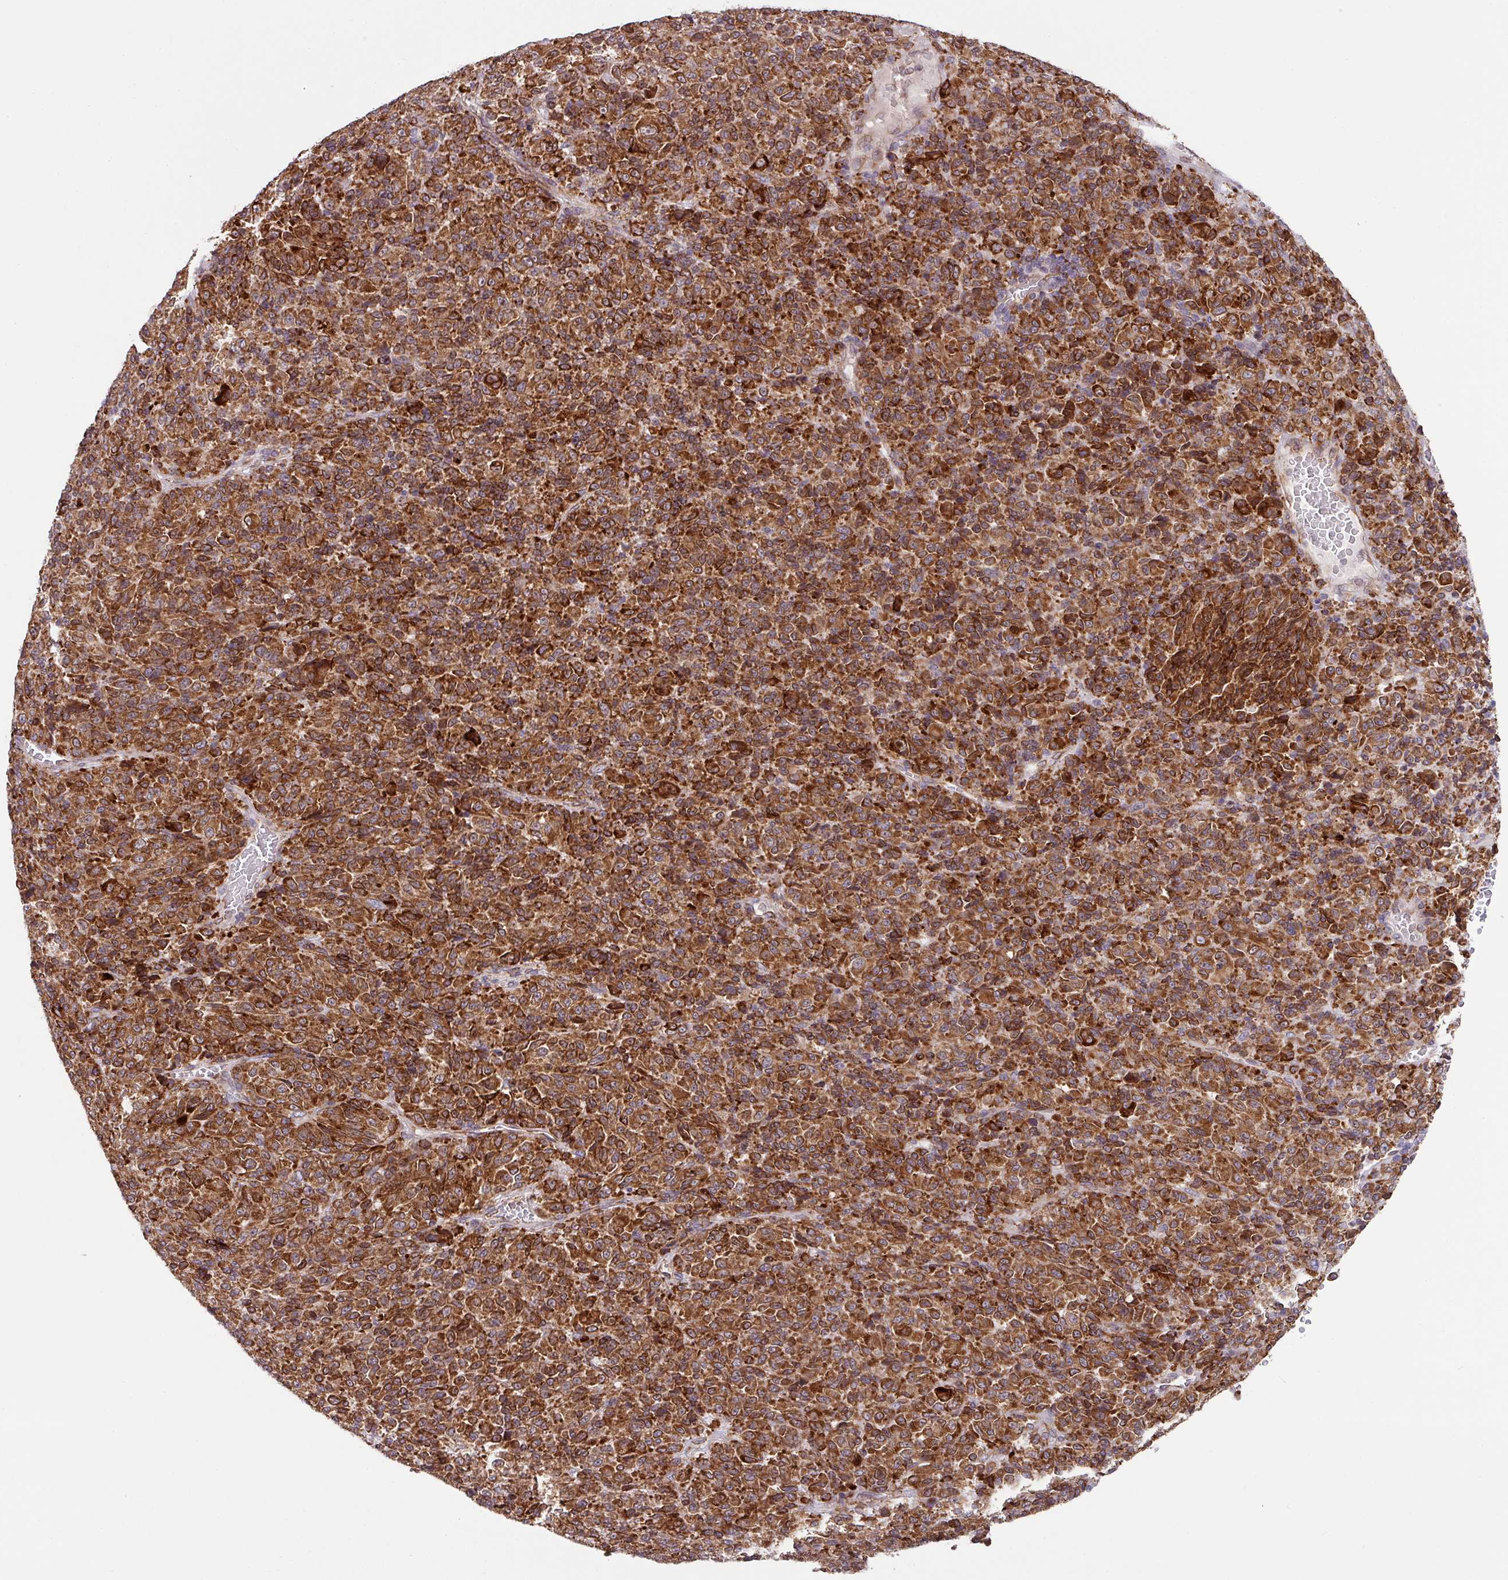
{"staining": {"intensity": "strong", "quantity": ">75%", "location": "cytoplasmic/membranous"}, "tissue": "melanoma", "cell_type": "Tumor cells", "image_type": "cancer", "snomed": [{"axis": "morphology", "description": "Malignant melanoma, Metastatic site"}, {"axis": "topography", "description": "Brain"}], "caption": "Brown immunohistochemical staining in malignant melanoma (metastatic site) shows strong cytoplasmic/membranous staining in approximately >75% of tumor cells. (Brightfield microscopy of DAB IHC at high magnification).", "gene": "SLC39A7", "patient": {"sex": "female", "age": 56}}